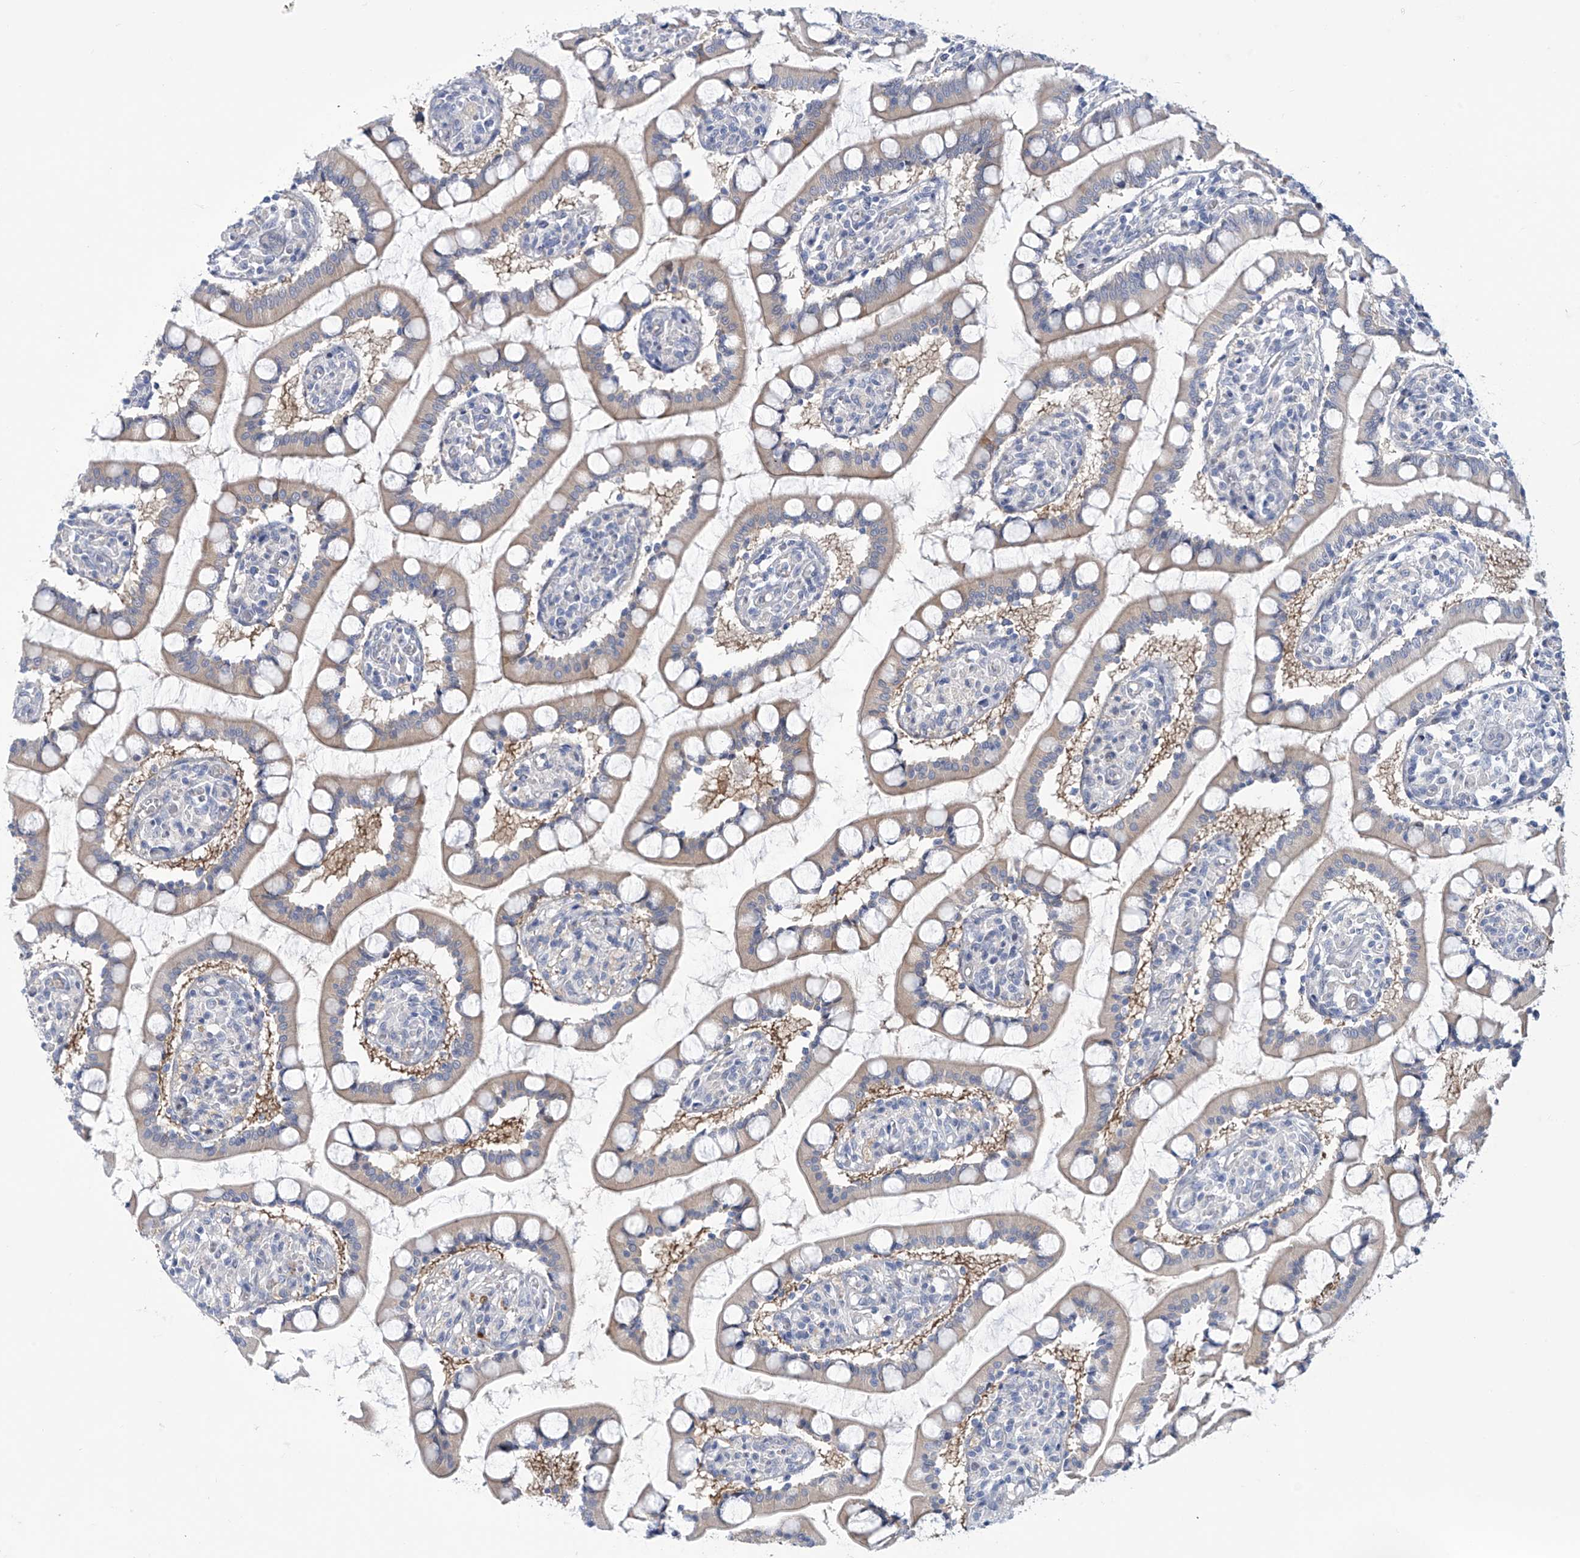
{"staining": {"intensity": "moderate", "quantity": "25%-75%", "location": "cytoplasmic/membranous"}, "tissue": "small intestine", "cell_type": "Glandular cells", "image_type": "normal", "snomed": [{"axis": "morphology", "description": "Normal tissue, NOS"}, {"axis": "topography", "description": "Small intestine"}], "caption": "Protein analysis of normal small intestine displays moderate cytoplasmic/membranous staining in about 25%-75% of glandular cells. (DAB (3,3'-diaminobenzidine) IHC, brown staining for protein, blue staining for nuclei).", "gene": "TRIM60", "patient": {"sex": "male", "age": 52}}